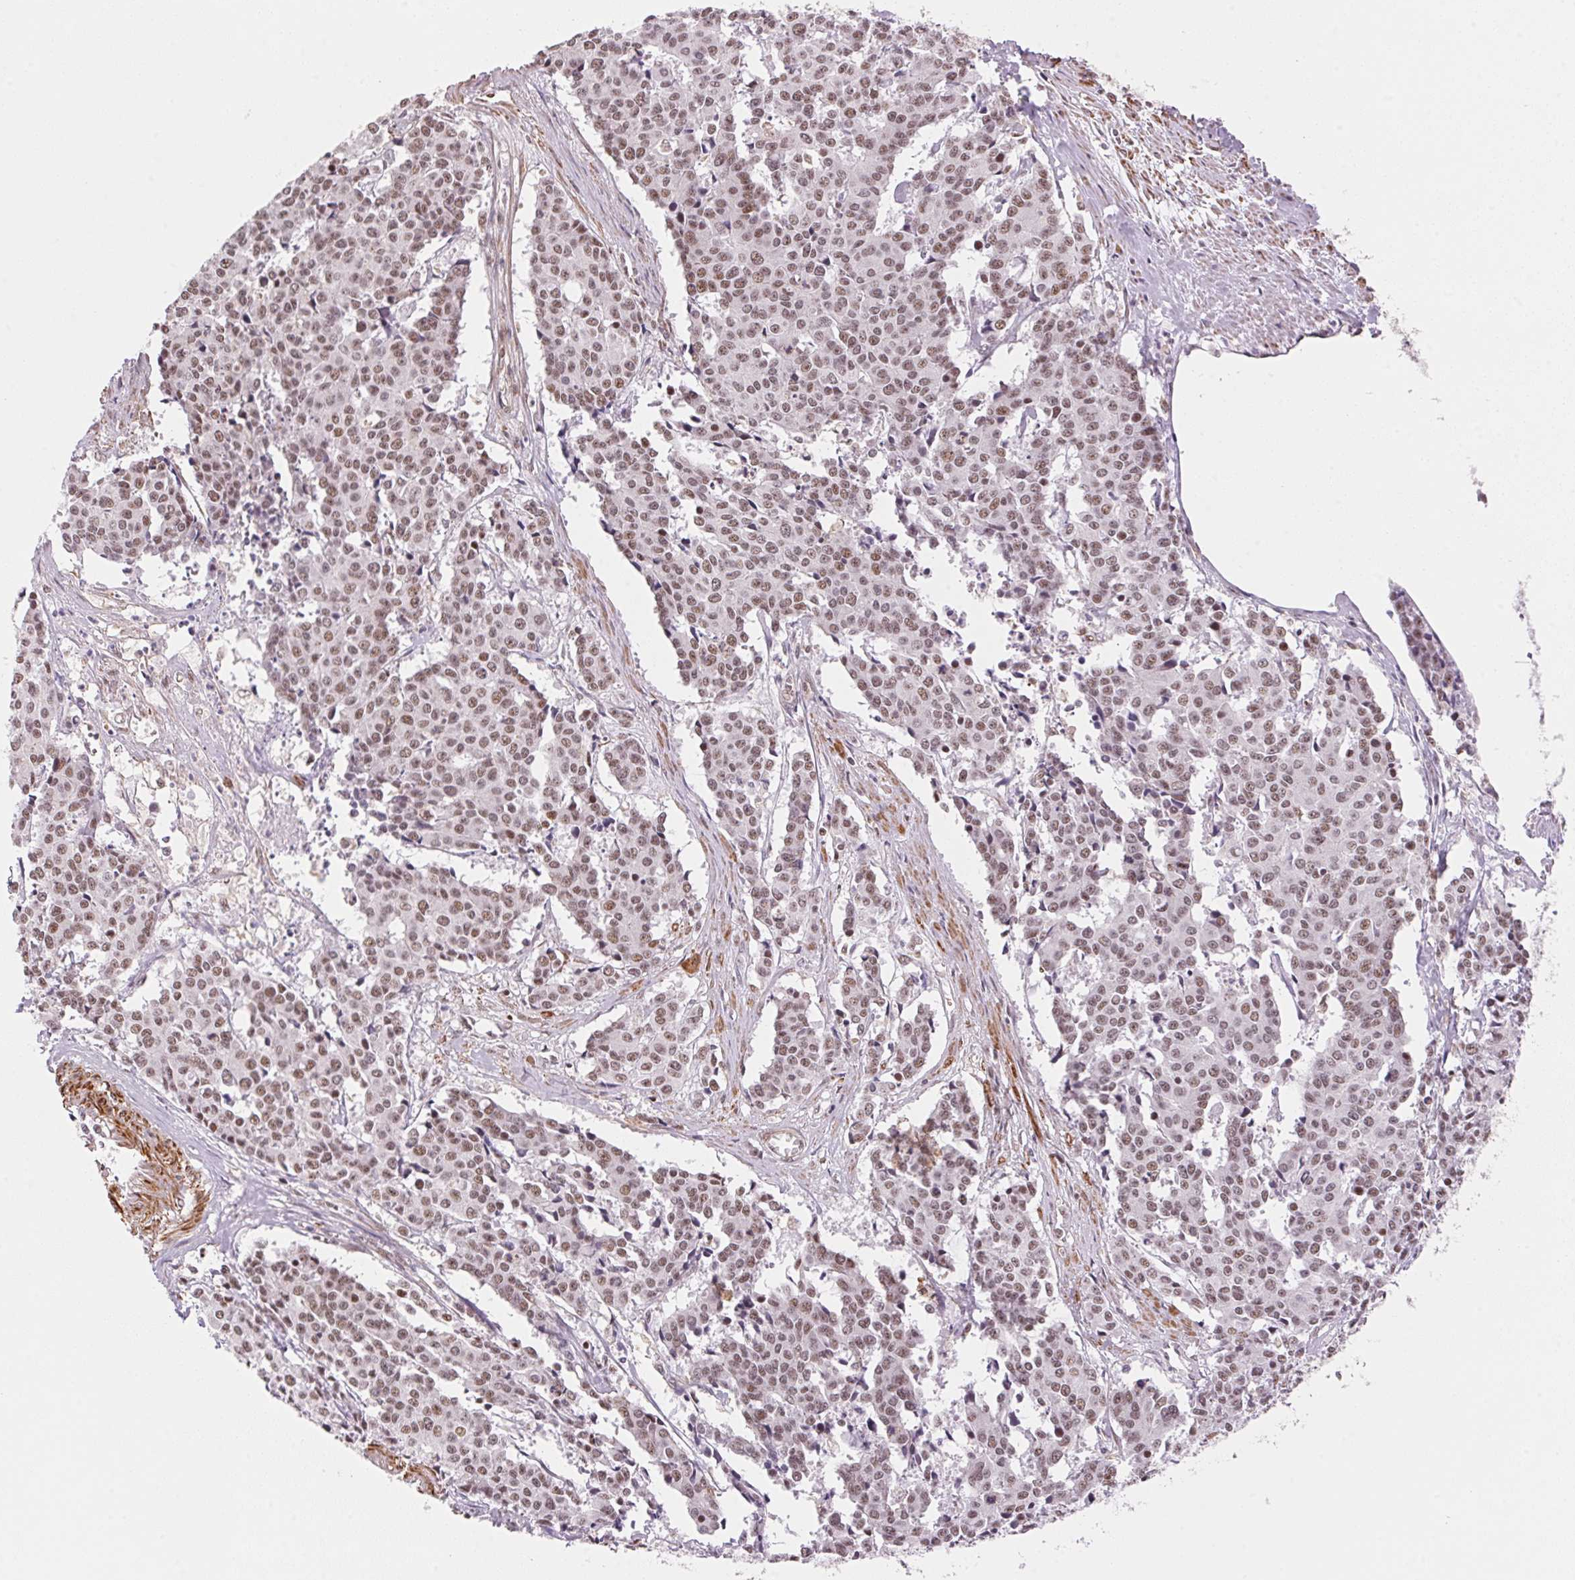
{"staining": {"intensity": "moderate", "quantity": ">75%", "location": "nuclear"}, "tissue": "cervical cancer", "cell_type": "Tumor cells", "image_type": "cancer", "snomed": [{"axis": "morphology", "description": "Squamous cell carcinoma, NOS"}, {"axis": "topography", "description": "Cervix"}], "caption": "Brown immunohistochemical staining in human cervical cancer exhibits moderate nuclear staining in about >75% of tumor cells. (DAB = brown stain, brightfield microscopy at high magnification).", "gene": "HNRNPDL", "patient": {"sex": "female", "age": 28}}